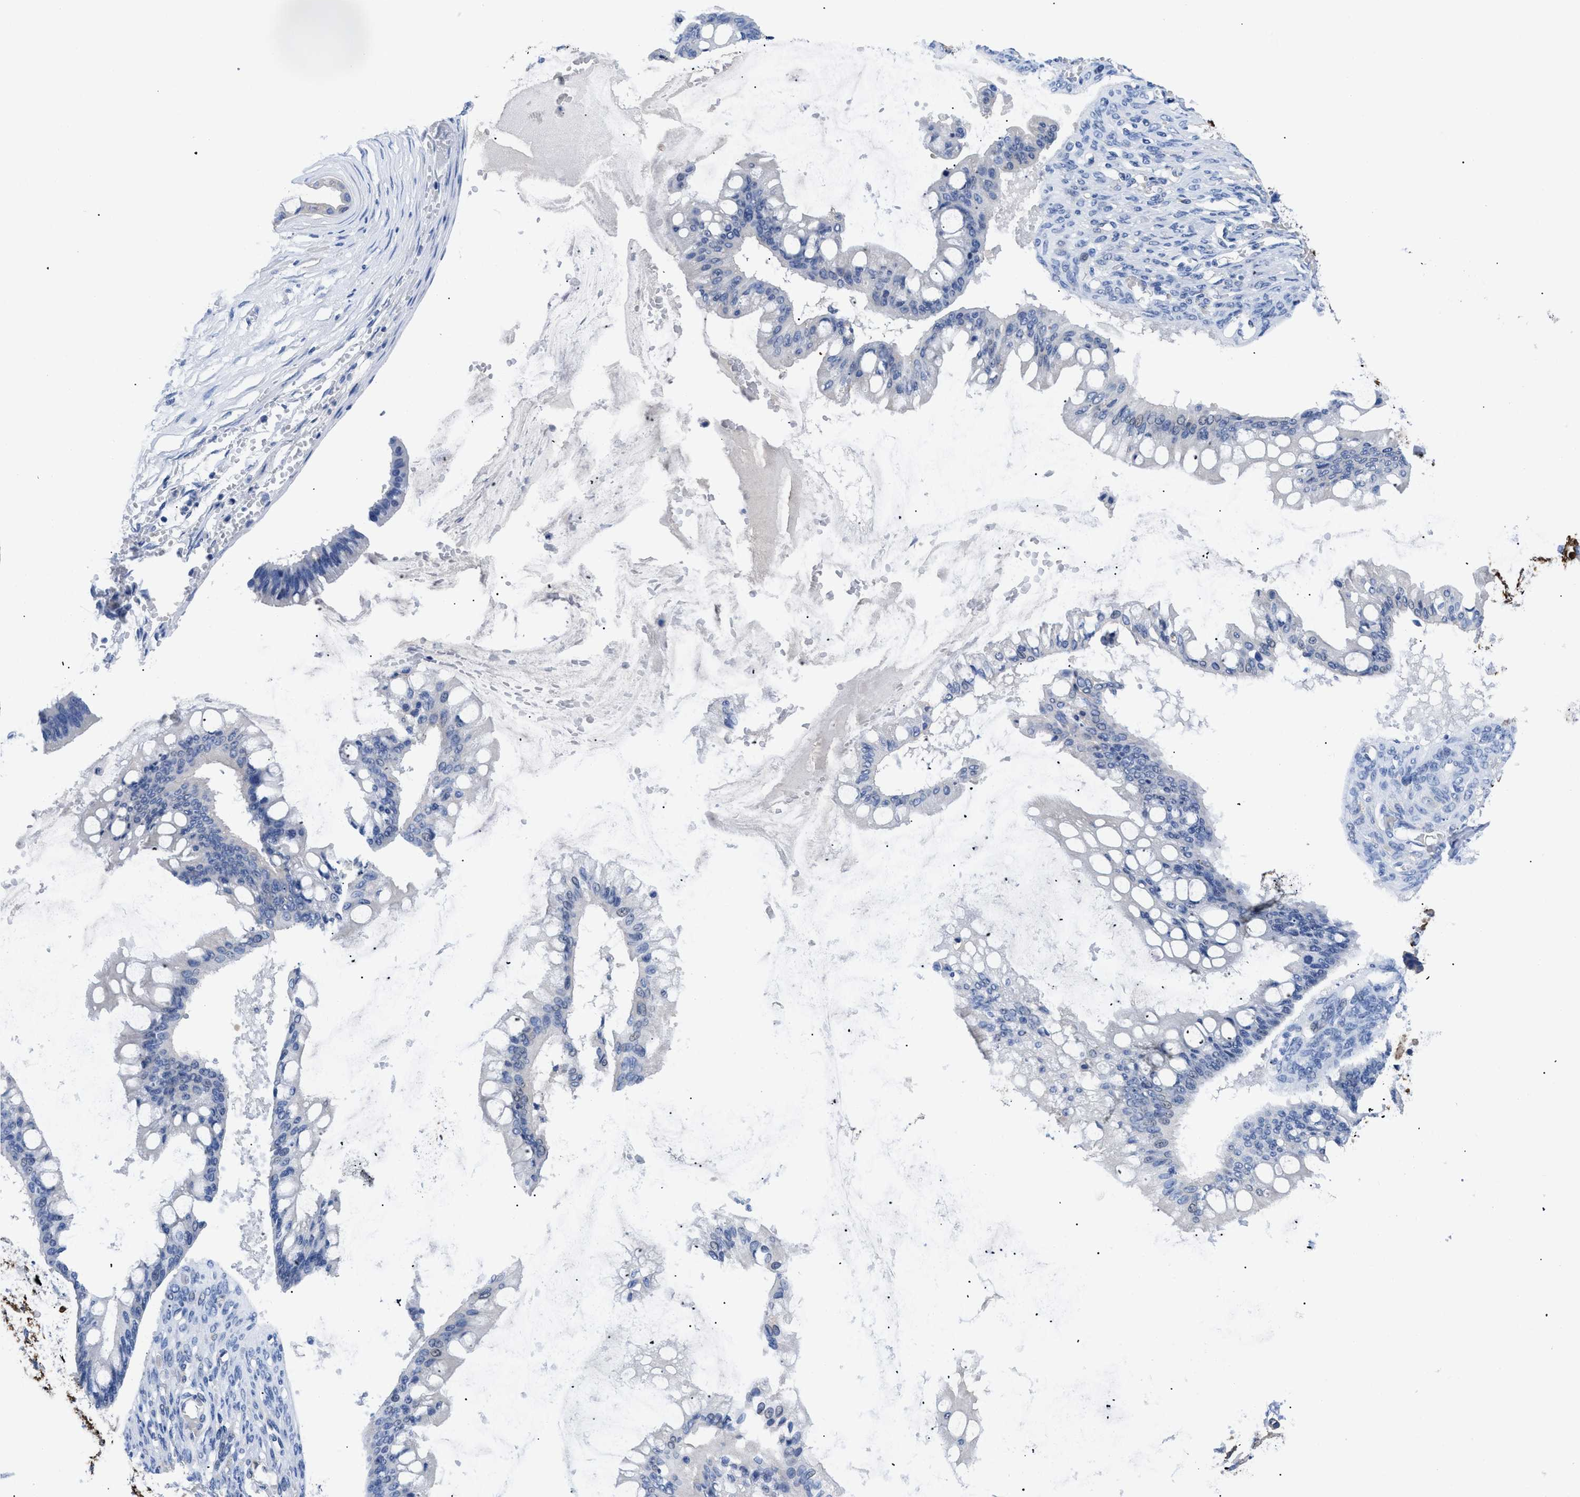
{"staining": {"intensity": "negative", "quantity": "none", "location": "none"}, "tissue": "ovarian cancer", "cell_type": "Tumor cells", "image_type": "cancer", "snomed": [{"axis": "morphology", "description": "Cystadenocarcinoma, mucinous, NOS"}, {"axis": "topography", "description": "Ovary"}], "caption": "An immunohistochemistry histopathology image of ovarian cancer (mucinous cystadenocarcinoma) is shown. There is no staining in tumor cells of ovarian cancer (mucinous cystadenocarcinoma).", "gene": "TMEM68", "patient": {"sex": "female", "age": 73}}